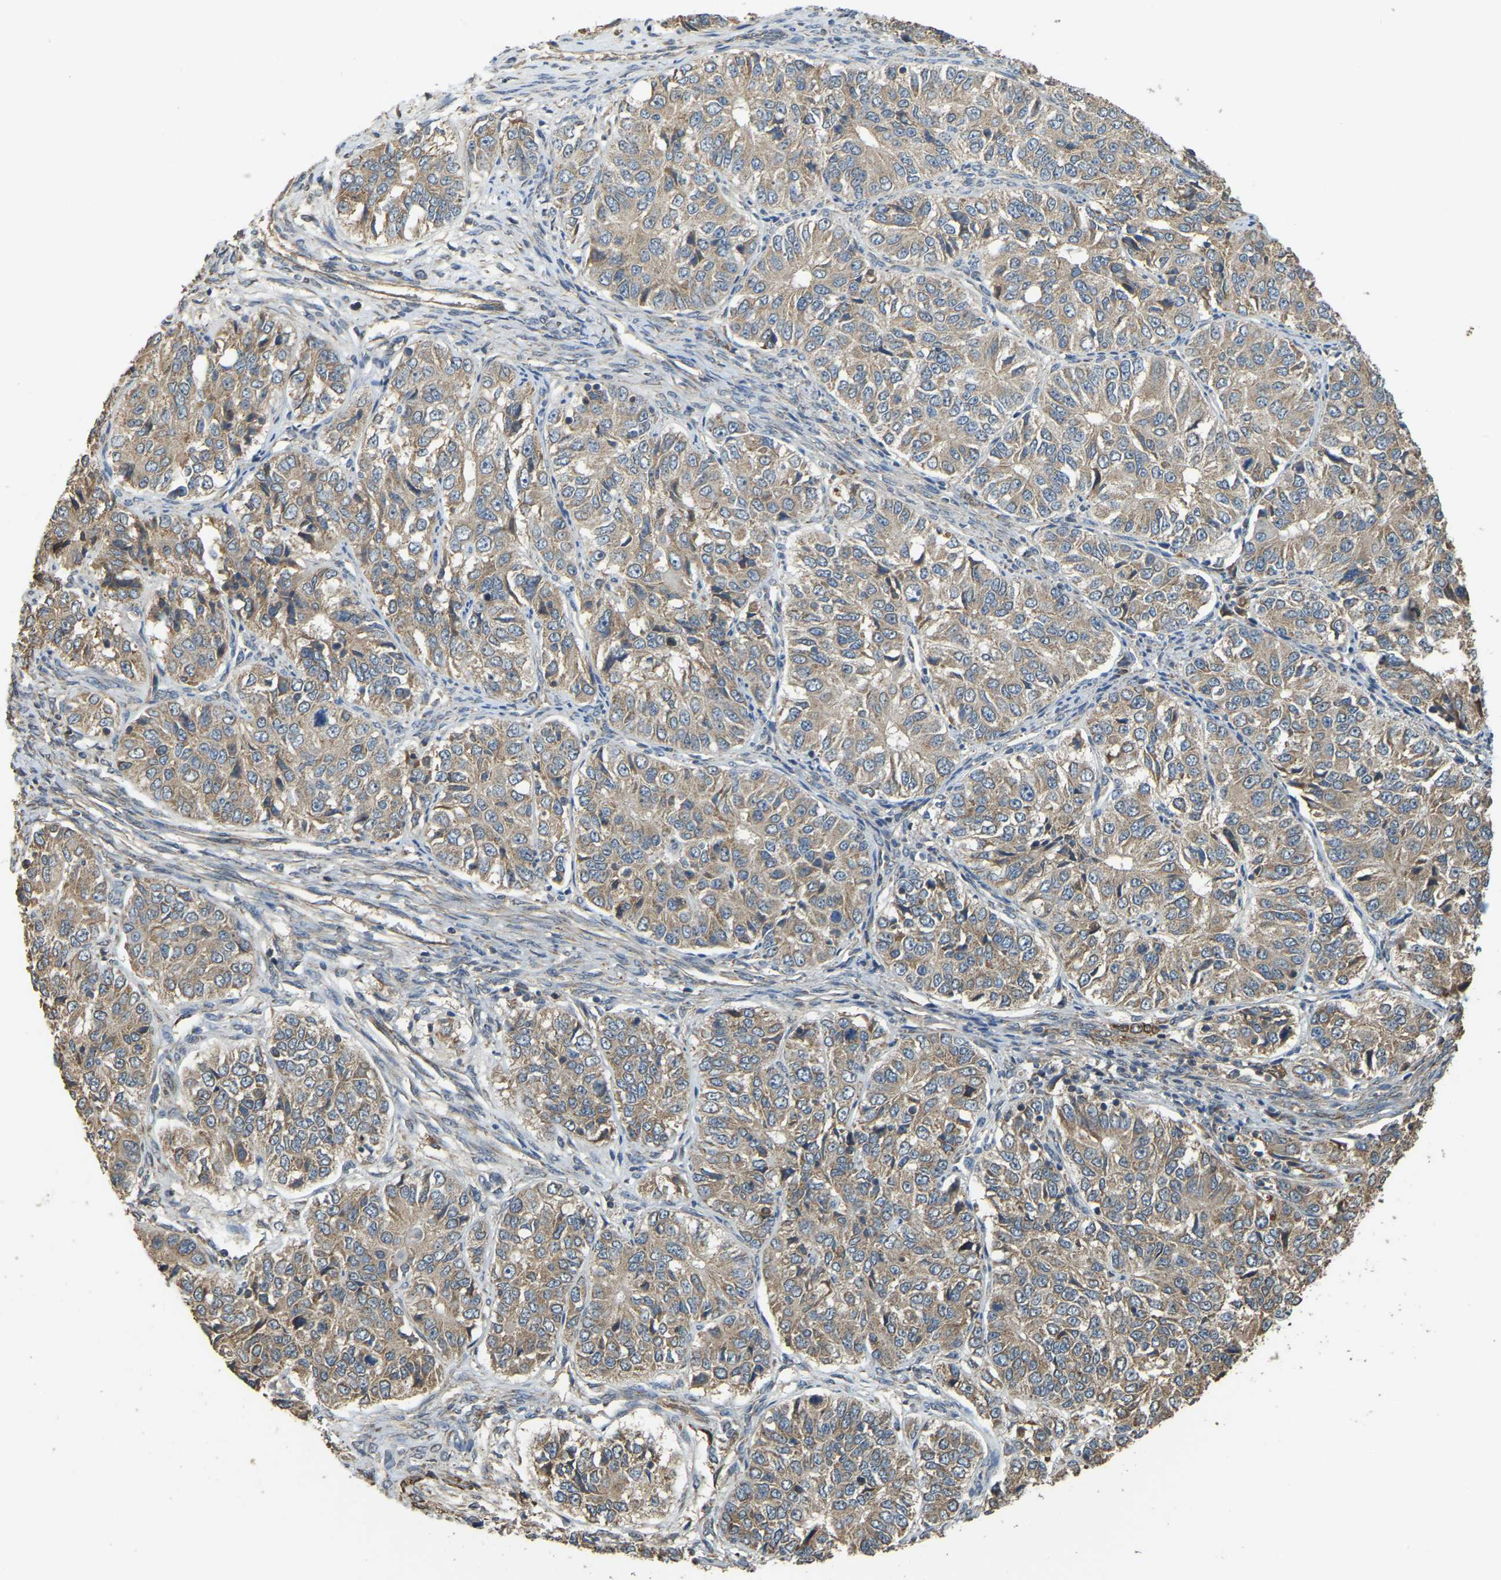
{"staining": {"intensity": "weak", "quantity": ">75%", "location": "cytoplasmic/membranous"}, "tissue": "ovarian cancer", "cell_type": "Tumor cells", "image_type": "cancer", "snomed": [{"axis": "morphology", "description": "Carcinoma, endometroid"}, {"axis": "topography", "description": "Ovary"}], "caption": "Immunohistochemistry of ovarian endometroid carcinoma shows low levels of weak cytoplasmic/membranous expression in approximately >75% of tumor cells. (DAB IHC with brightfield microscopy, high magnification).", "gene": "GNG2", "patient": {"sex": "female", "age": 51}}